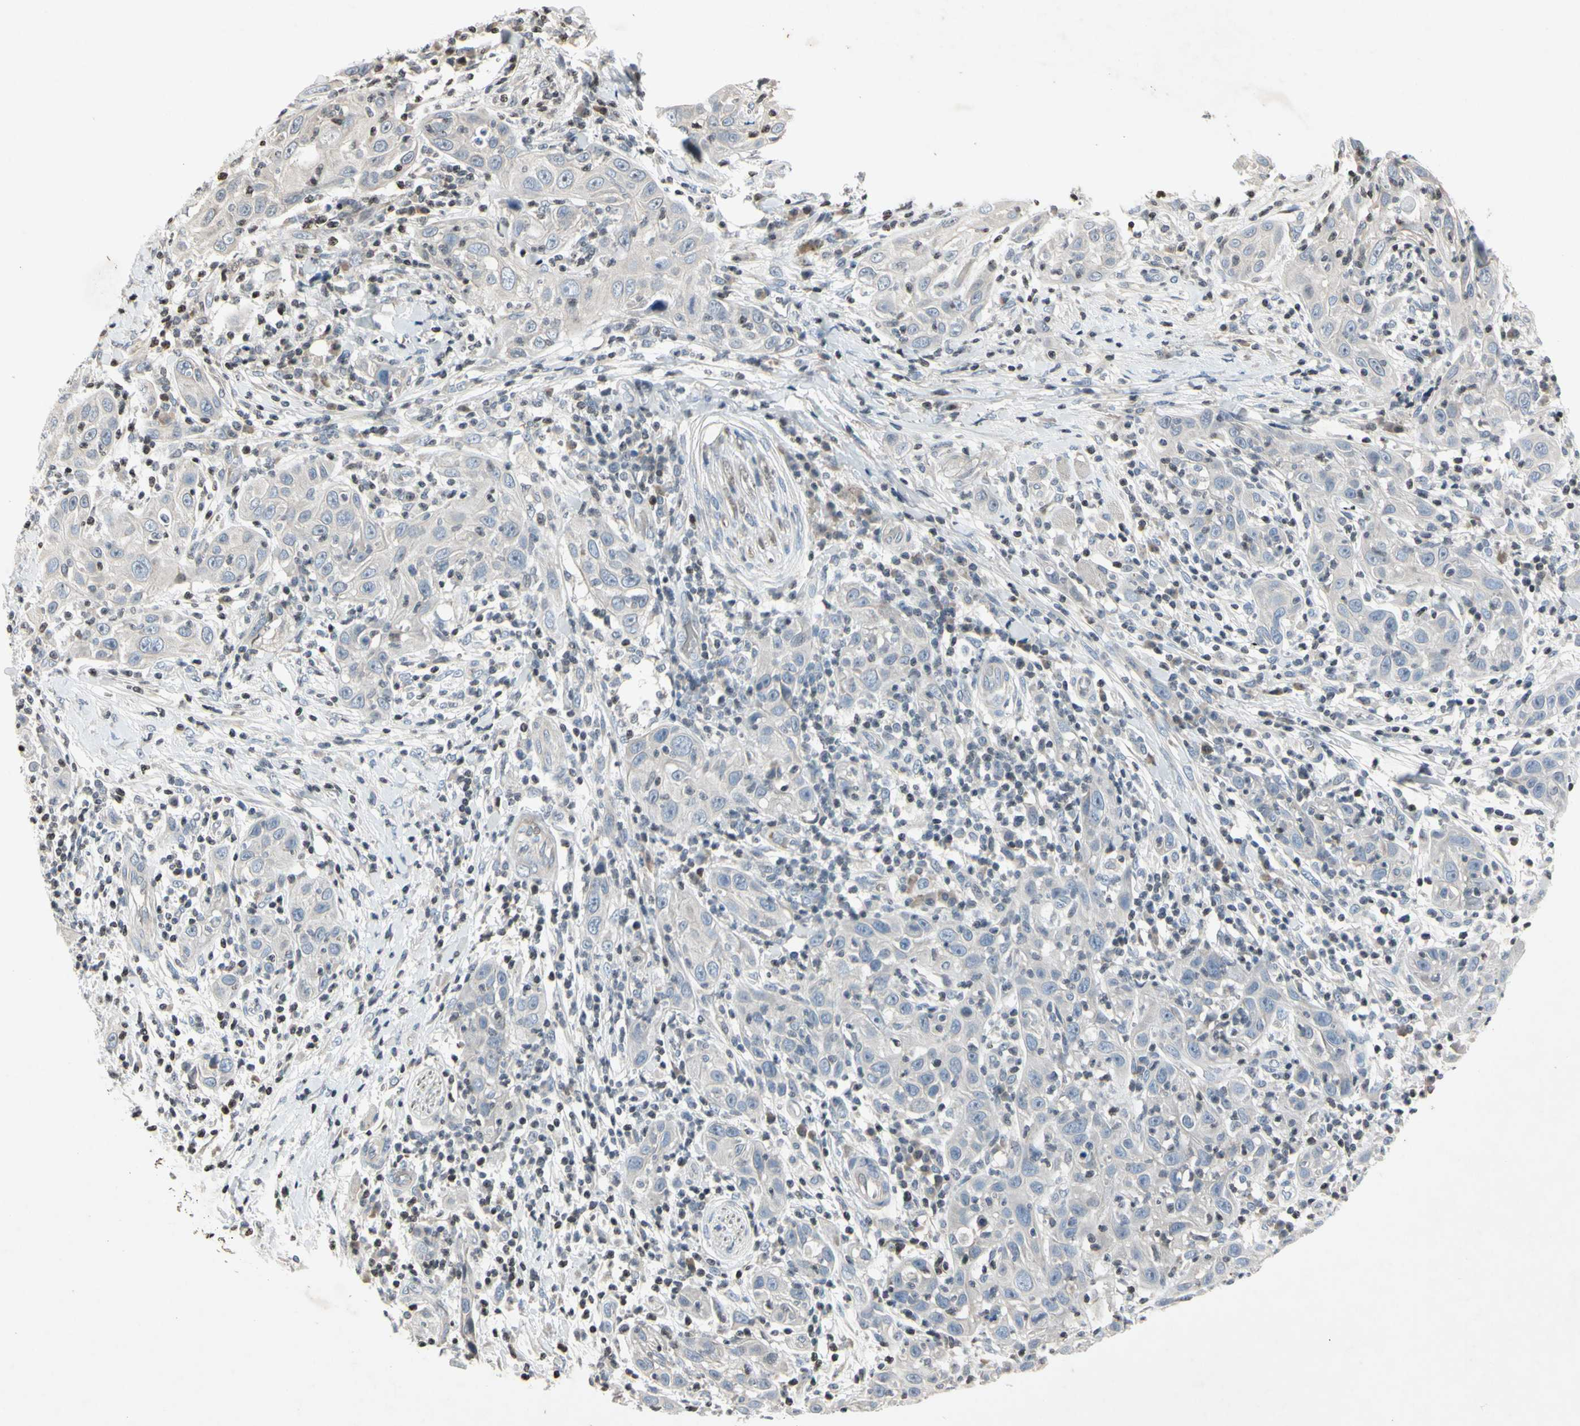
{"staining": {"intensity": "negative", "quantity": "none", "location": "none"}, "tissue": "skin cancer", "cell_type": "Tumor cells", "image_type": "cancer", "snomed": [{"axis": "morphology", "description": "Squamous cell carcinoma, NOS"}, {"axis": "topography", "description": "Skin"}], "caption": "Skin squamous cell carcinoma stained for a protein using IHC exhibits no staining tumor cells.", "gene": "ARG1", "patient": {"sex": "female", "age": 88}}